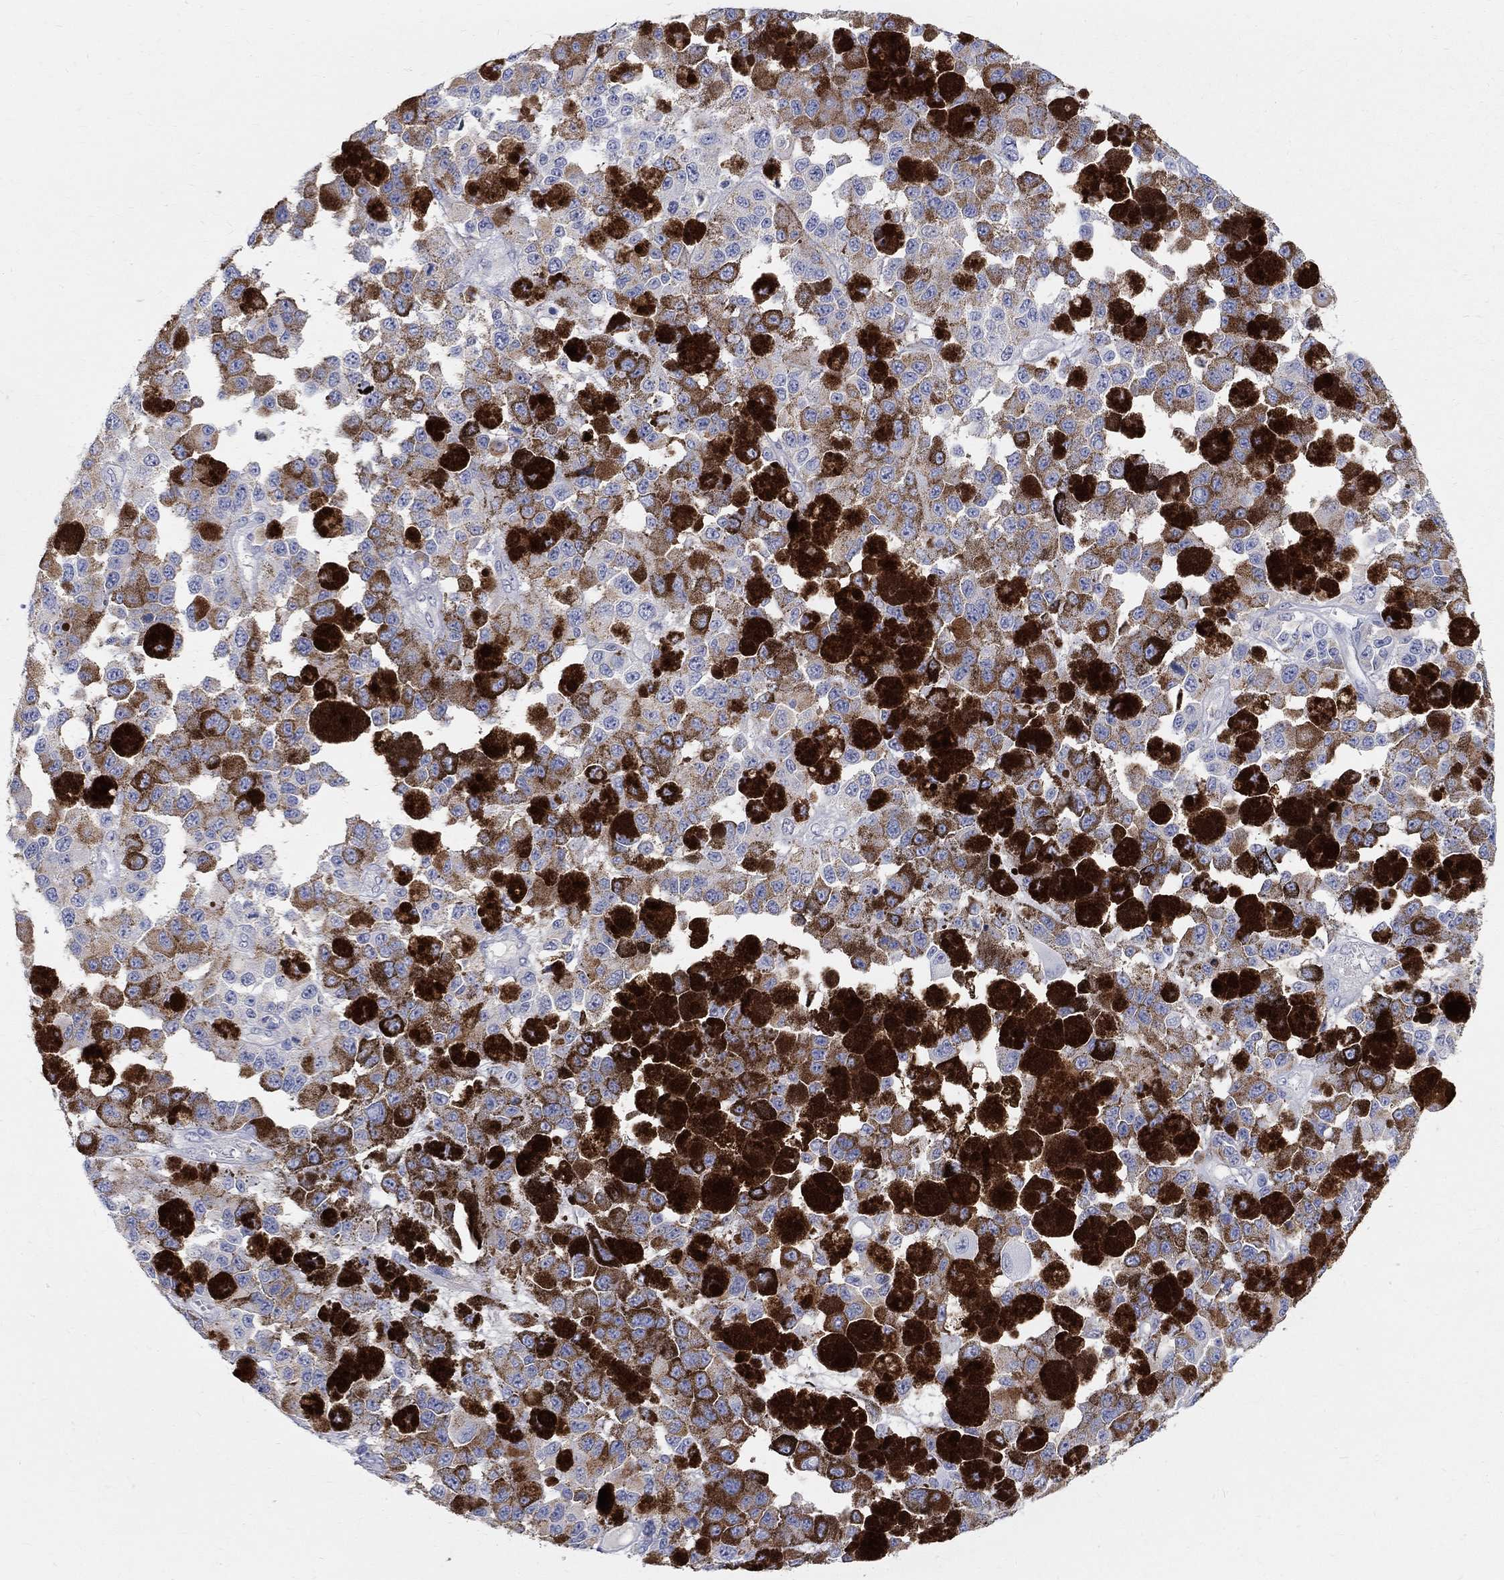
{"staining": {"intensity": "negative", "quantity": "none", "location": "none"}, "tissue": "melanoma", "cell_type": "Tumor cells", "image_type": "cancer", "snomed": [{"axis": "morphology", "description": "Malignant melanoma, NOS"}, {"axis": "topography", "description": "Skin"}], "caption": "The image shows no significant staining in tumor cells of malignant melanoma. (DAB IHC visualized using brightfield microscopy, high magnification).", "gene": "SOX2", "patient": {"sex": "female", "age": 58}}